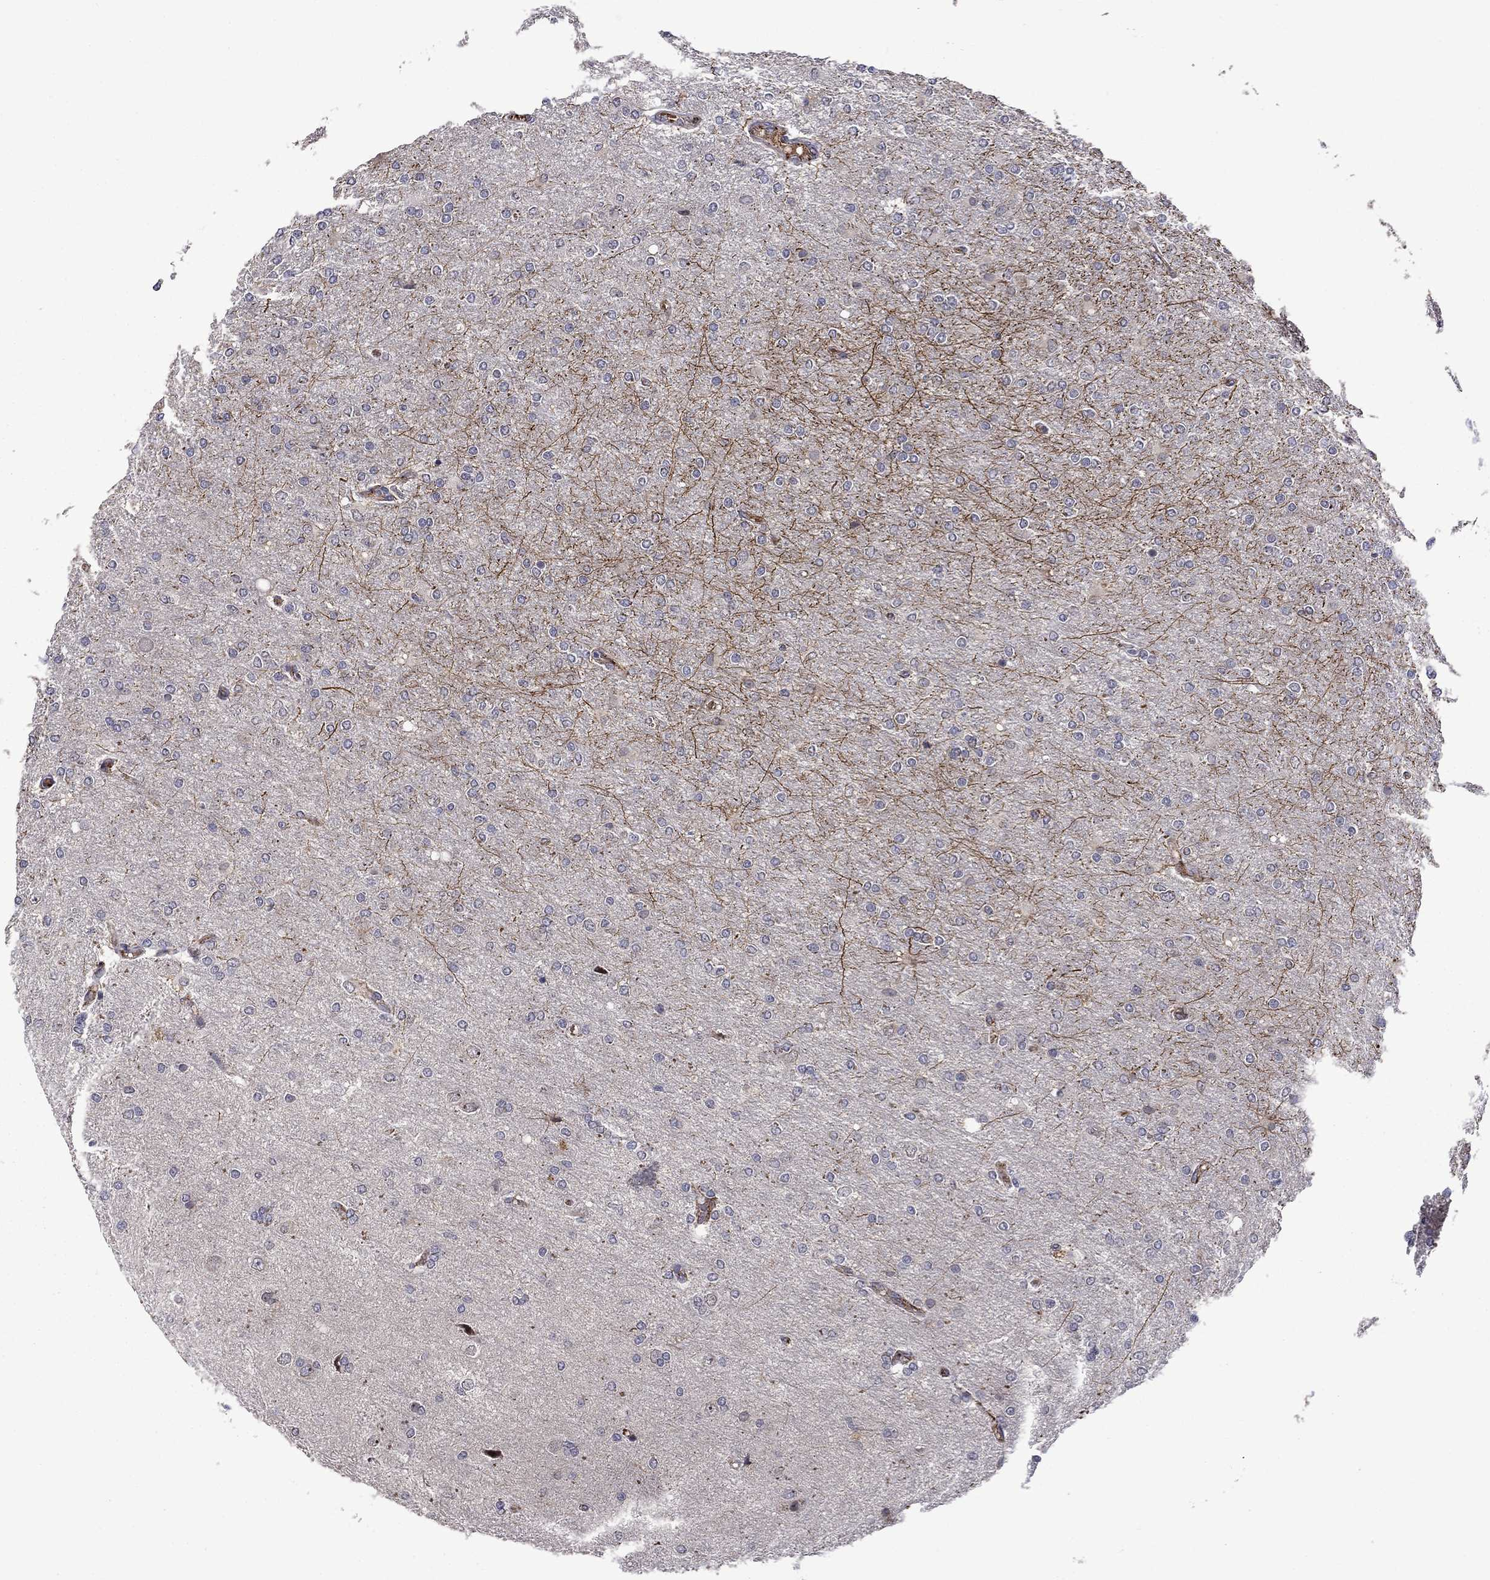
{"staining": {"intensity": "negative", "quantity": "none", "location": "none"}, "tissue": "glioma", "cell_type": "Tumor cells", "image_type": "cancer", "snomed": [{"axis": "morphology", "description": "Glioma, malignant, High grade"}, {"axis": "topography", "description": "Cerebral cortex"}], "caption": "The histopathology image shows no staining of tumor cells in glioma.", "gene": "SLITRK1", "patient": {"sex": "male", "age": 70}}